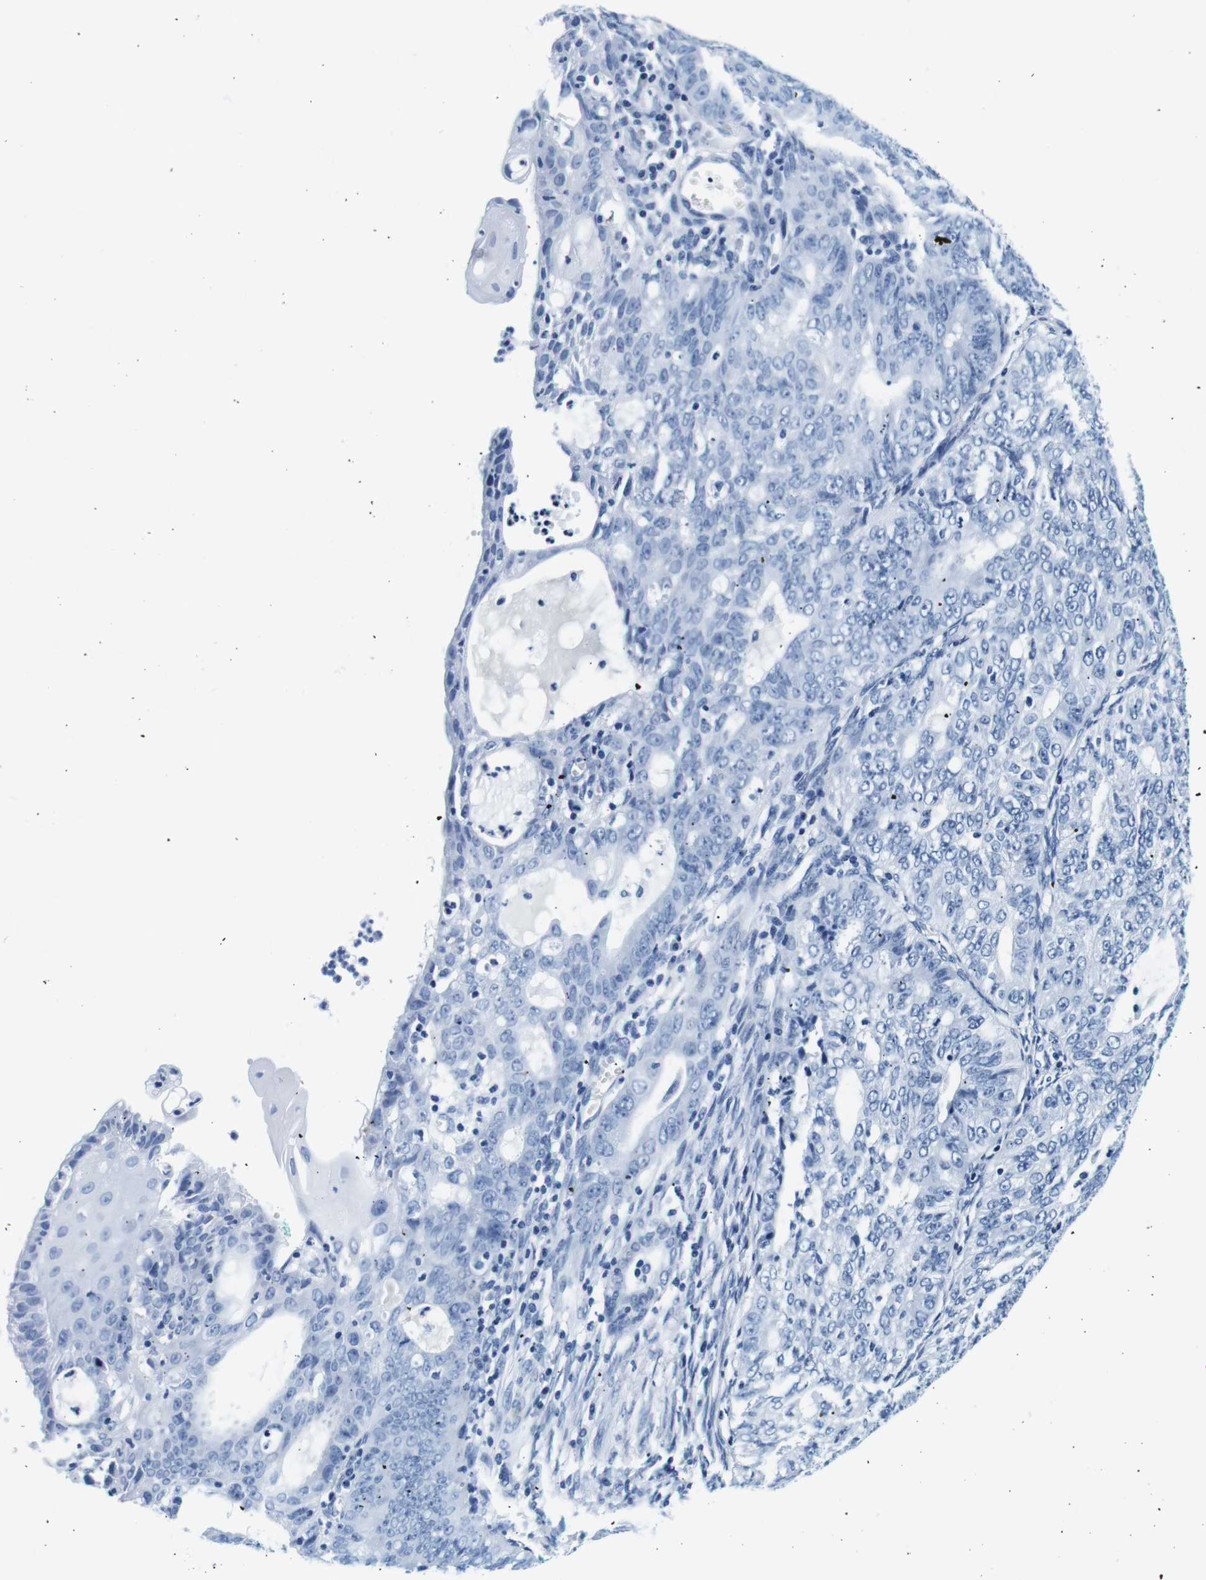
{"staining": {"intensity": "negative", "quantity": "none", "location": "none"}, "tissue": "endometrial cancer", "cell_type": "Tumor cells", "image_type": "cancer", "snomed": [{"axis": "morphology", "description": "Adenocarcinoma, NOS"}, {"axis": "topography", "description": "Endometrium"}], "caption": "Immunohistochemical staining of human endometrial cancer (adenocarcinoma) shows no significant positivity in tumor cells.", "gene": "ELANE", "patient": {"sex": "female", "age": 32}}